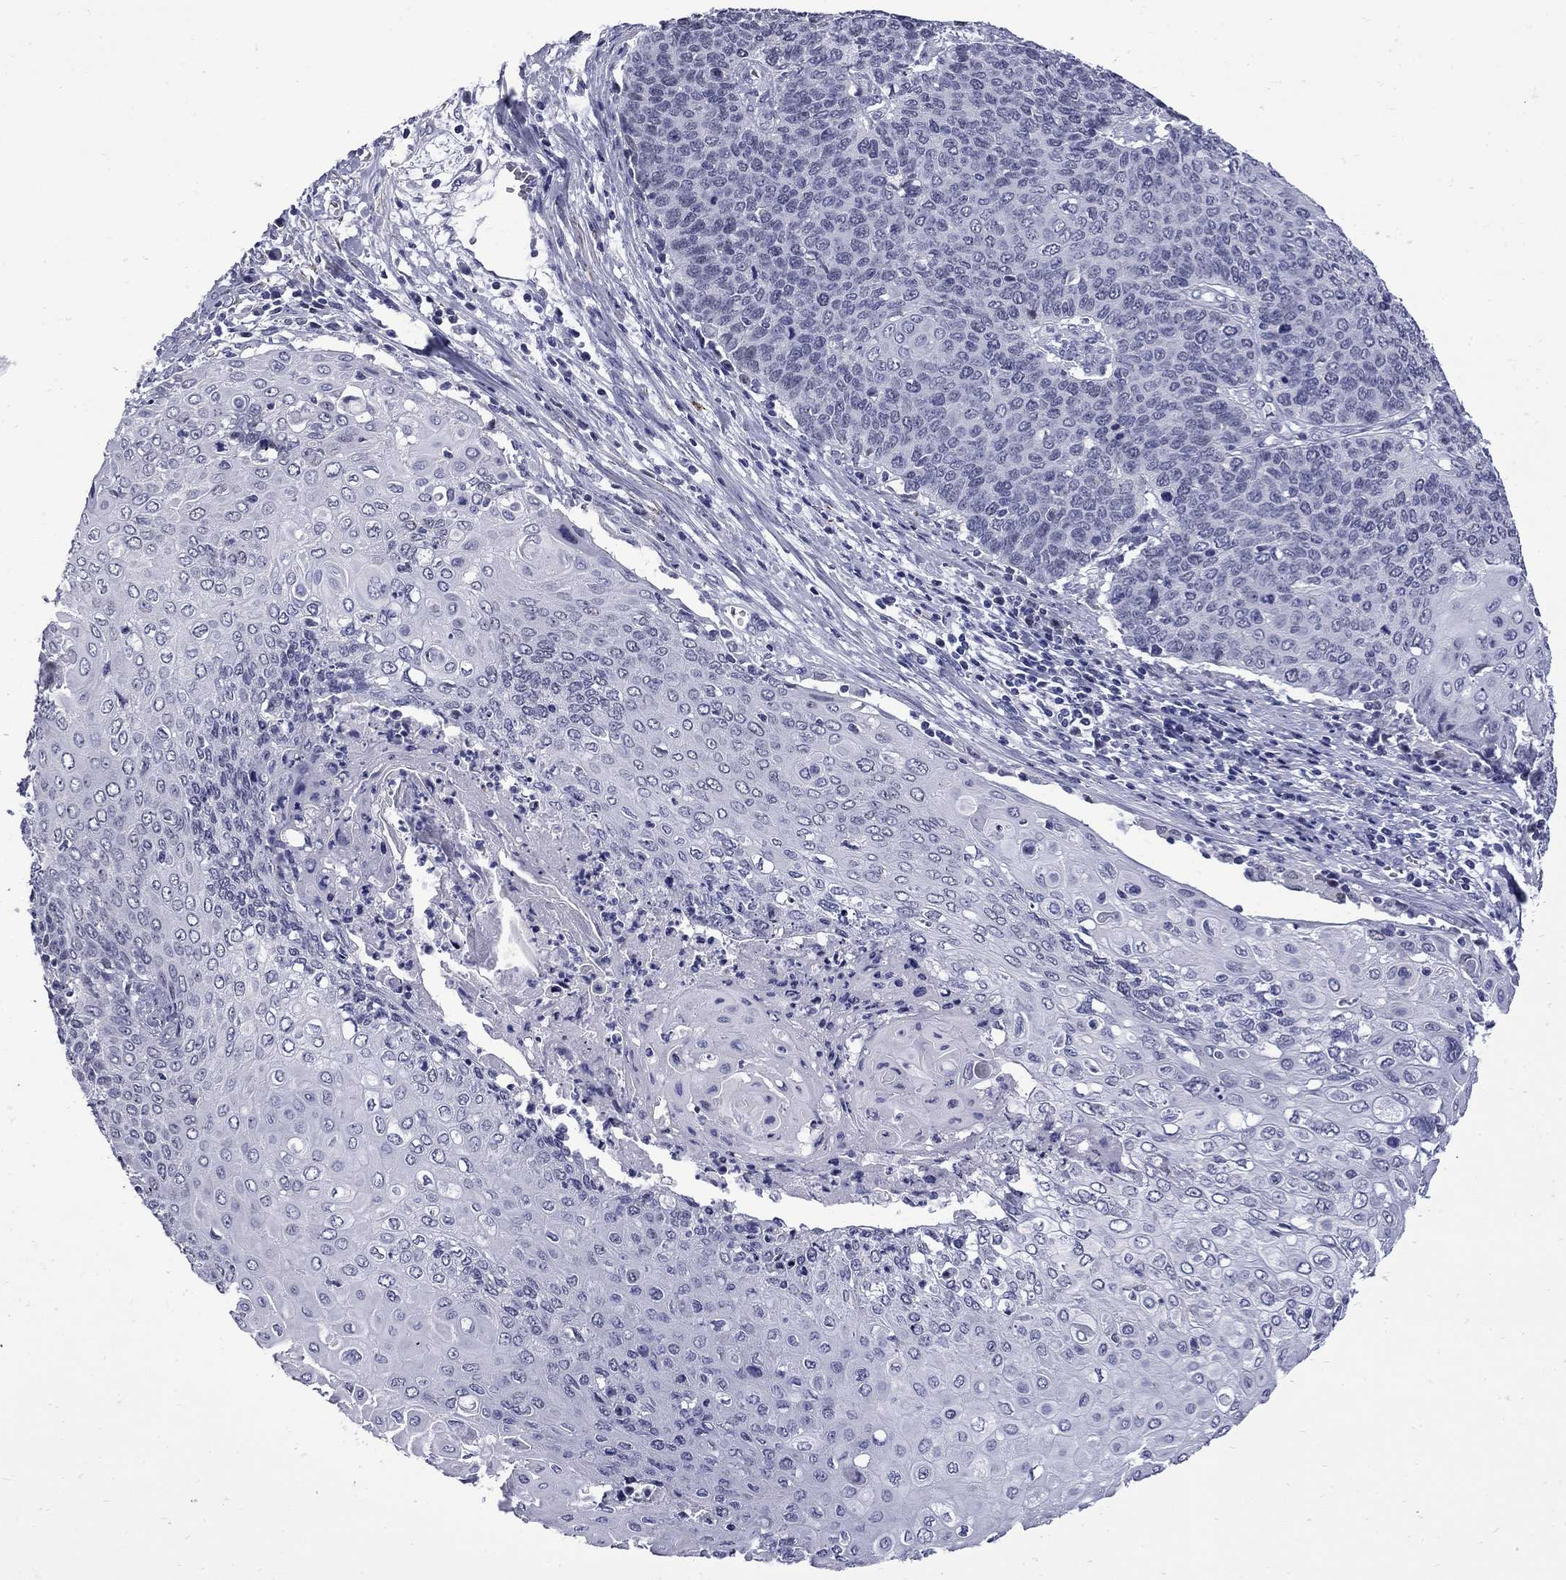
{"staining": {"intensity": "negative", "quantity": "none", "location": "none"}, "tissue": "cervical cancer", "cell_type": "Tumor cells", "image_type": "cancer", "snomed": [{"axis": "morphology", "description": "Squamous cell carcinoma, NOS"}, {"axis": "topography", "description": "Cervix"}], "caption": "Immunohistochemistry (IHC) of human cervical cancer reveals no positivity in tumor cells.", "gene": "MGARP", "patient": {"sex": "female", "age": 39}}